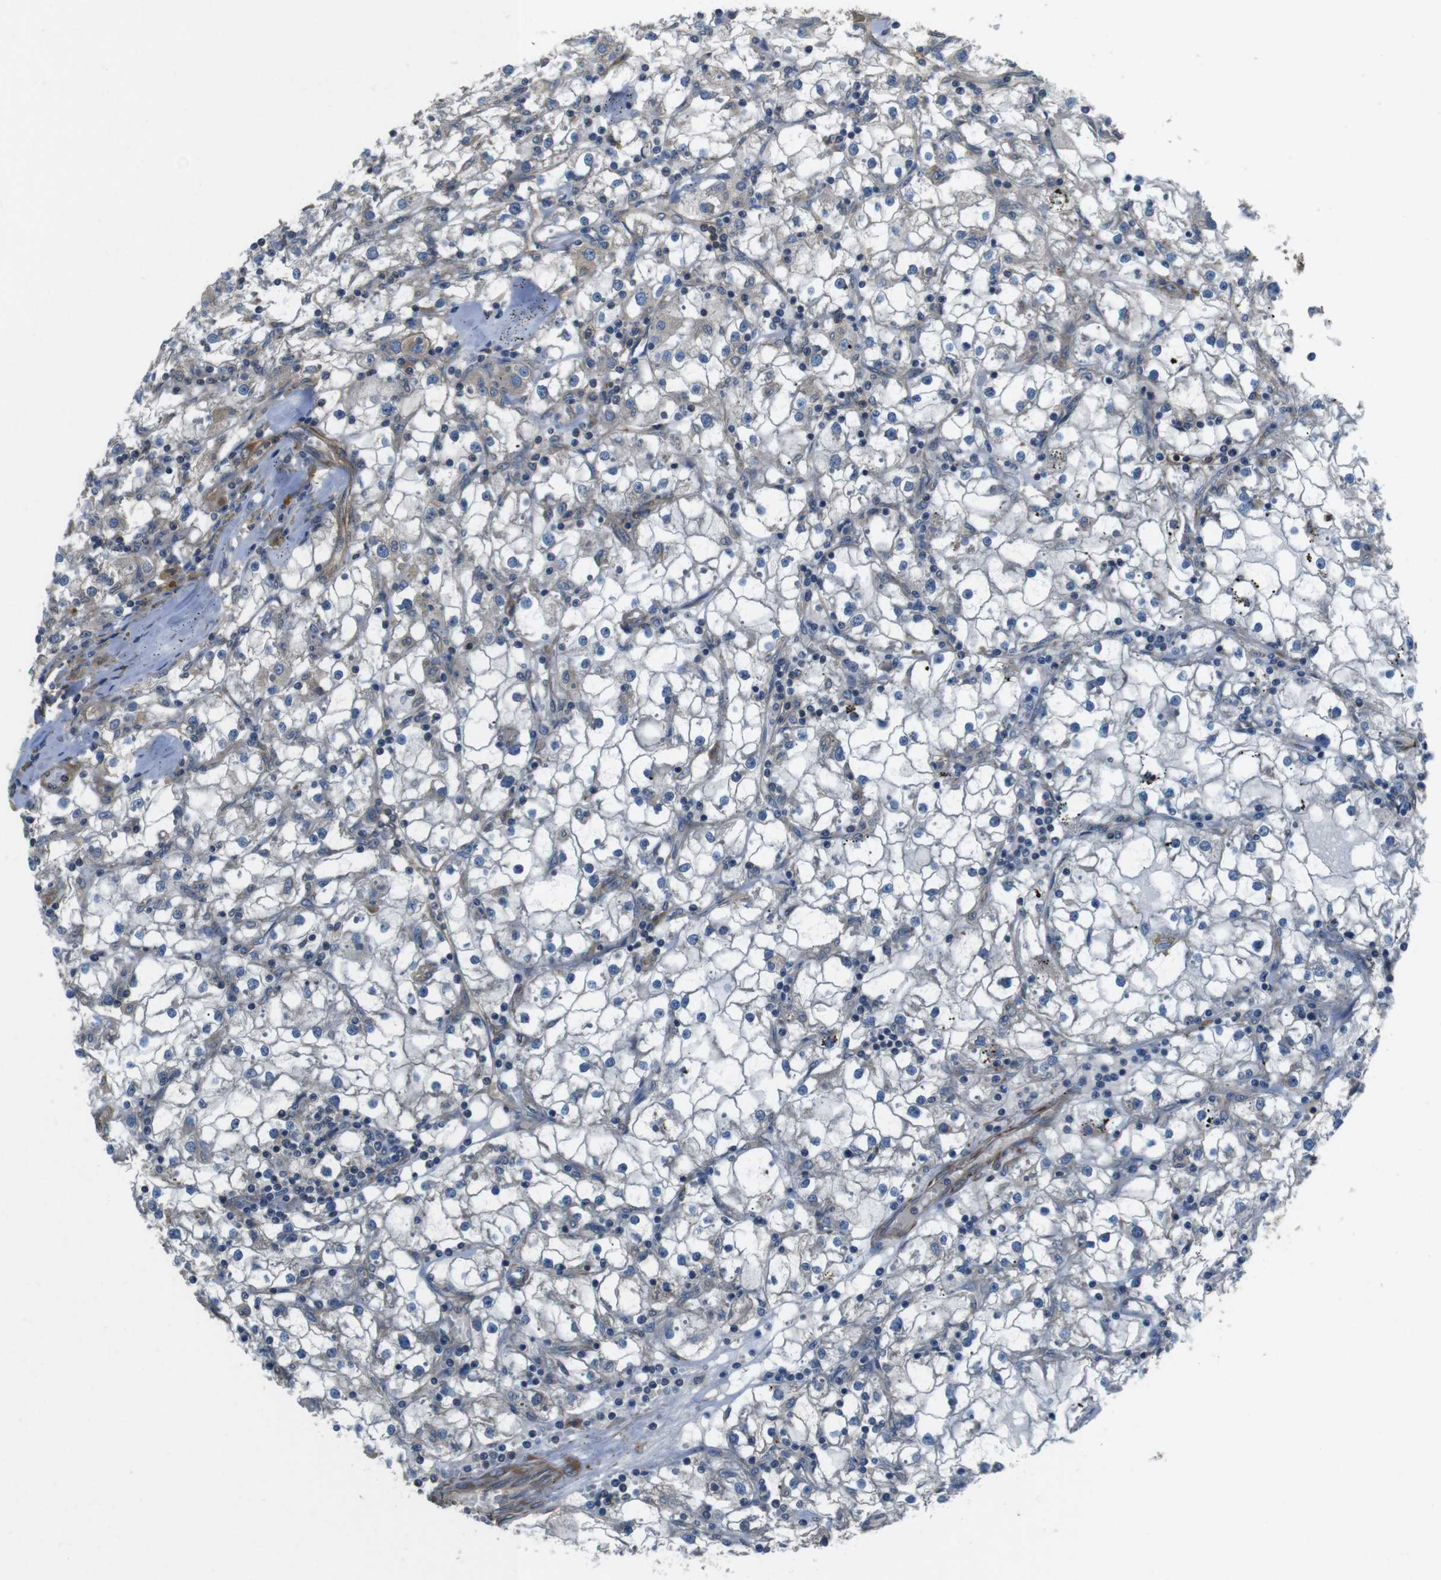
{"staining": {"intensity": "negative", "quantity": "none", "location": "none"}, "tissue": "renal cancer", "cell_type": "Tumor cells", "image_type": "cancer", "snomed": [{"axis": "morphology", "description": "Adenocarcinoma, NOS"}, {"axis": "topography", "description": "Kidney"}], "caption": "A histopathology image of human adenocarcinoma (renal) is negative for staining in tumor cells.", "gene": "FUT2", "patient": {"sex": "male", "age": 56}}